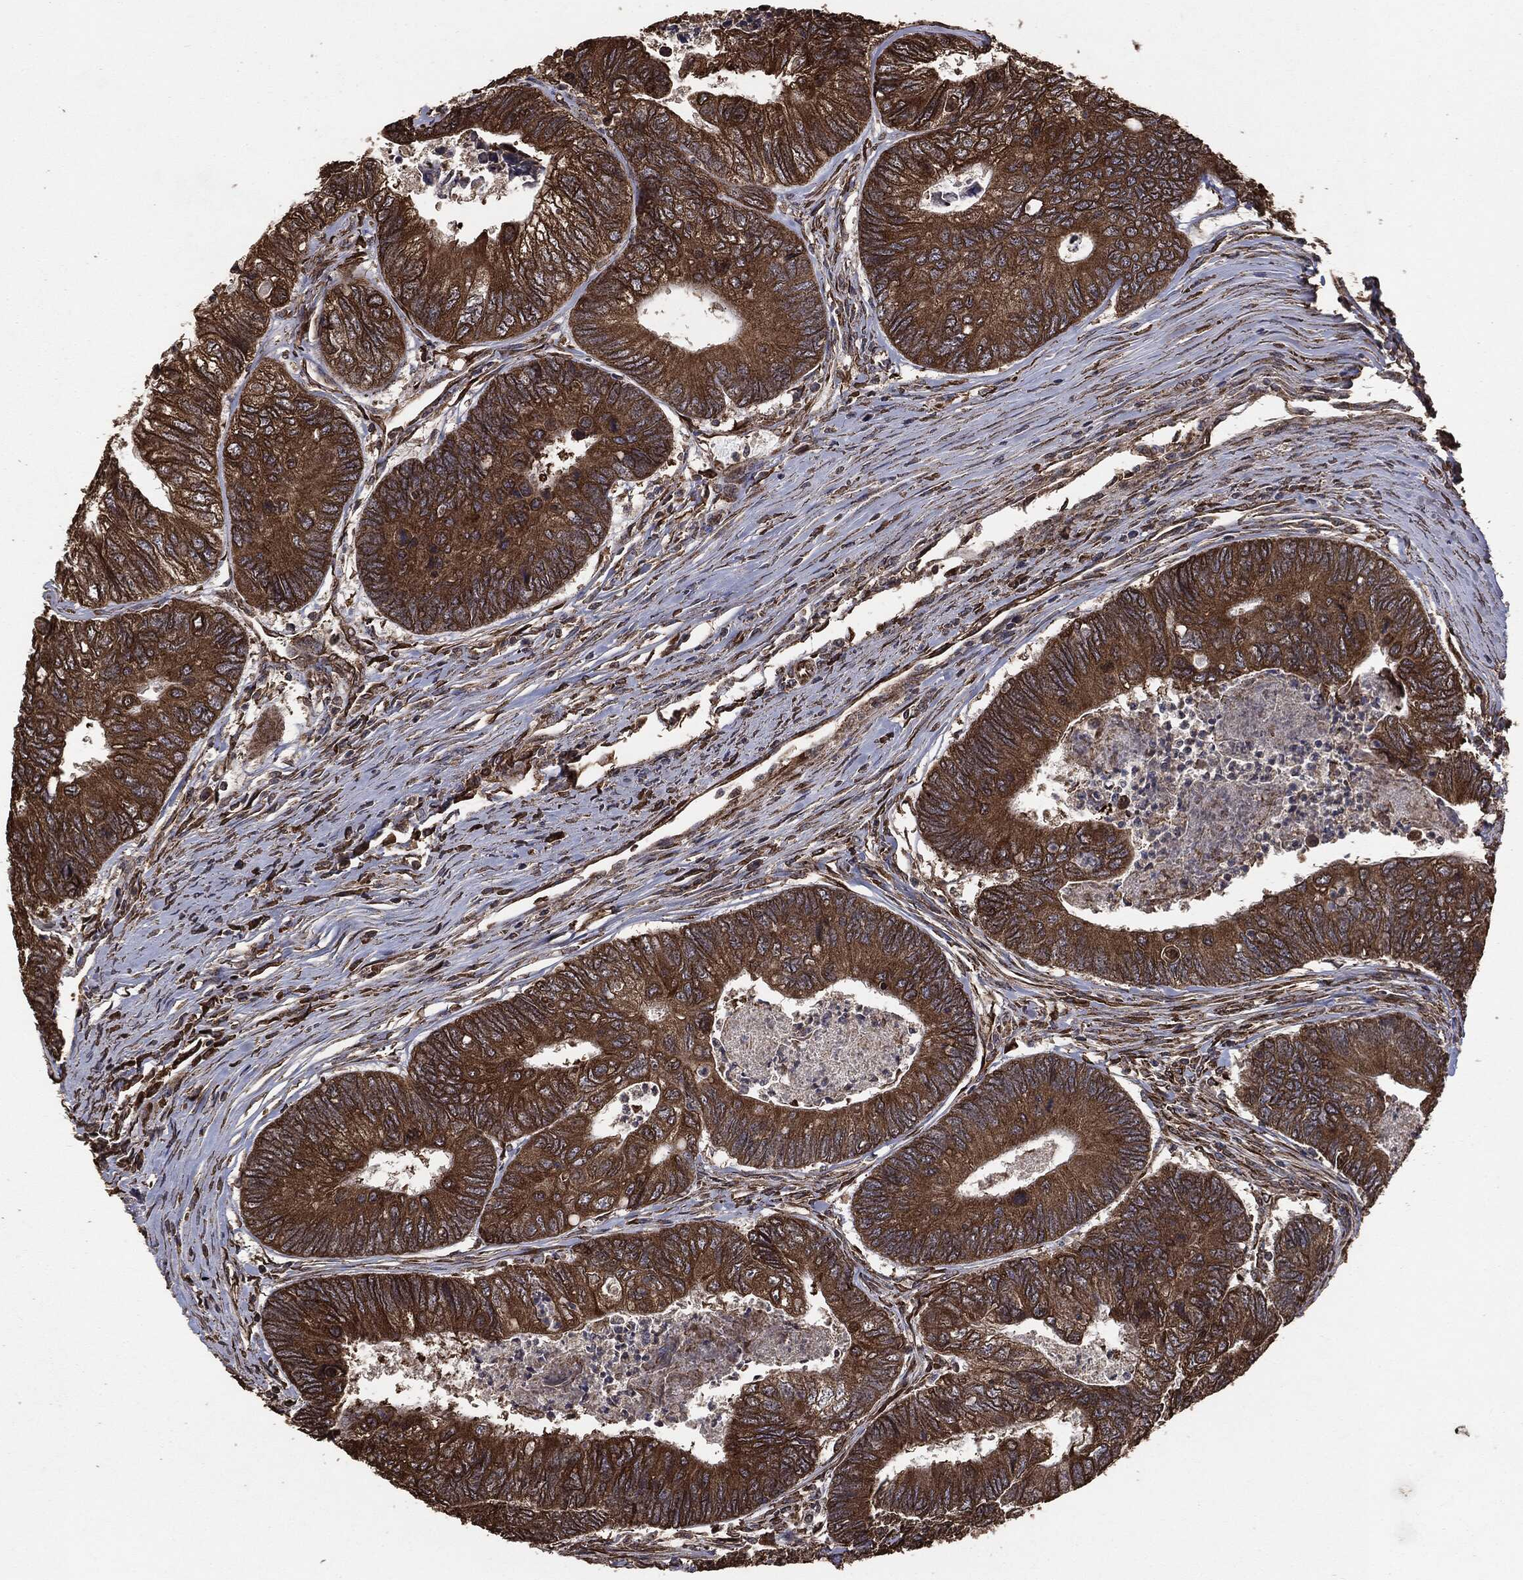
{"staining": {"intensity": "strong", "quantity": ">75%", "location": "cytoplasmic/membranous"}, "tissue": "colorectal cancer", "cell_type": "Tumor cells", "image_type": "cancer", "snomed": [{"axis": "morphology", "description": "Adenocarcinoma, NOS"}, {"axis": "topography", "description": "Colon"}], "caption": "Colorectal adenocarcinoma stained for a protein shows strong cytoplasmic/membranous positivity in tumor cells.", "gene": "MTOR", "patient": {"sex": "female", "age": 67}}